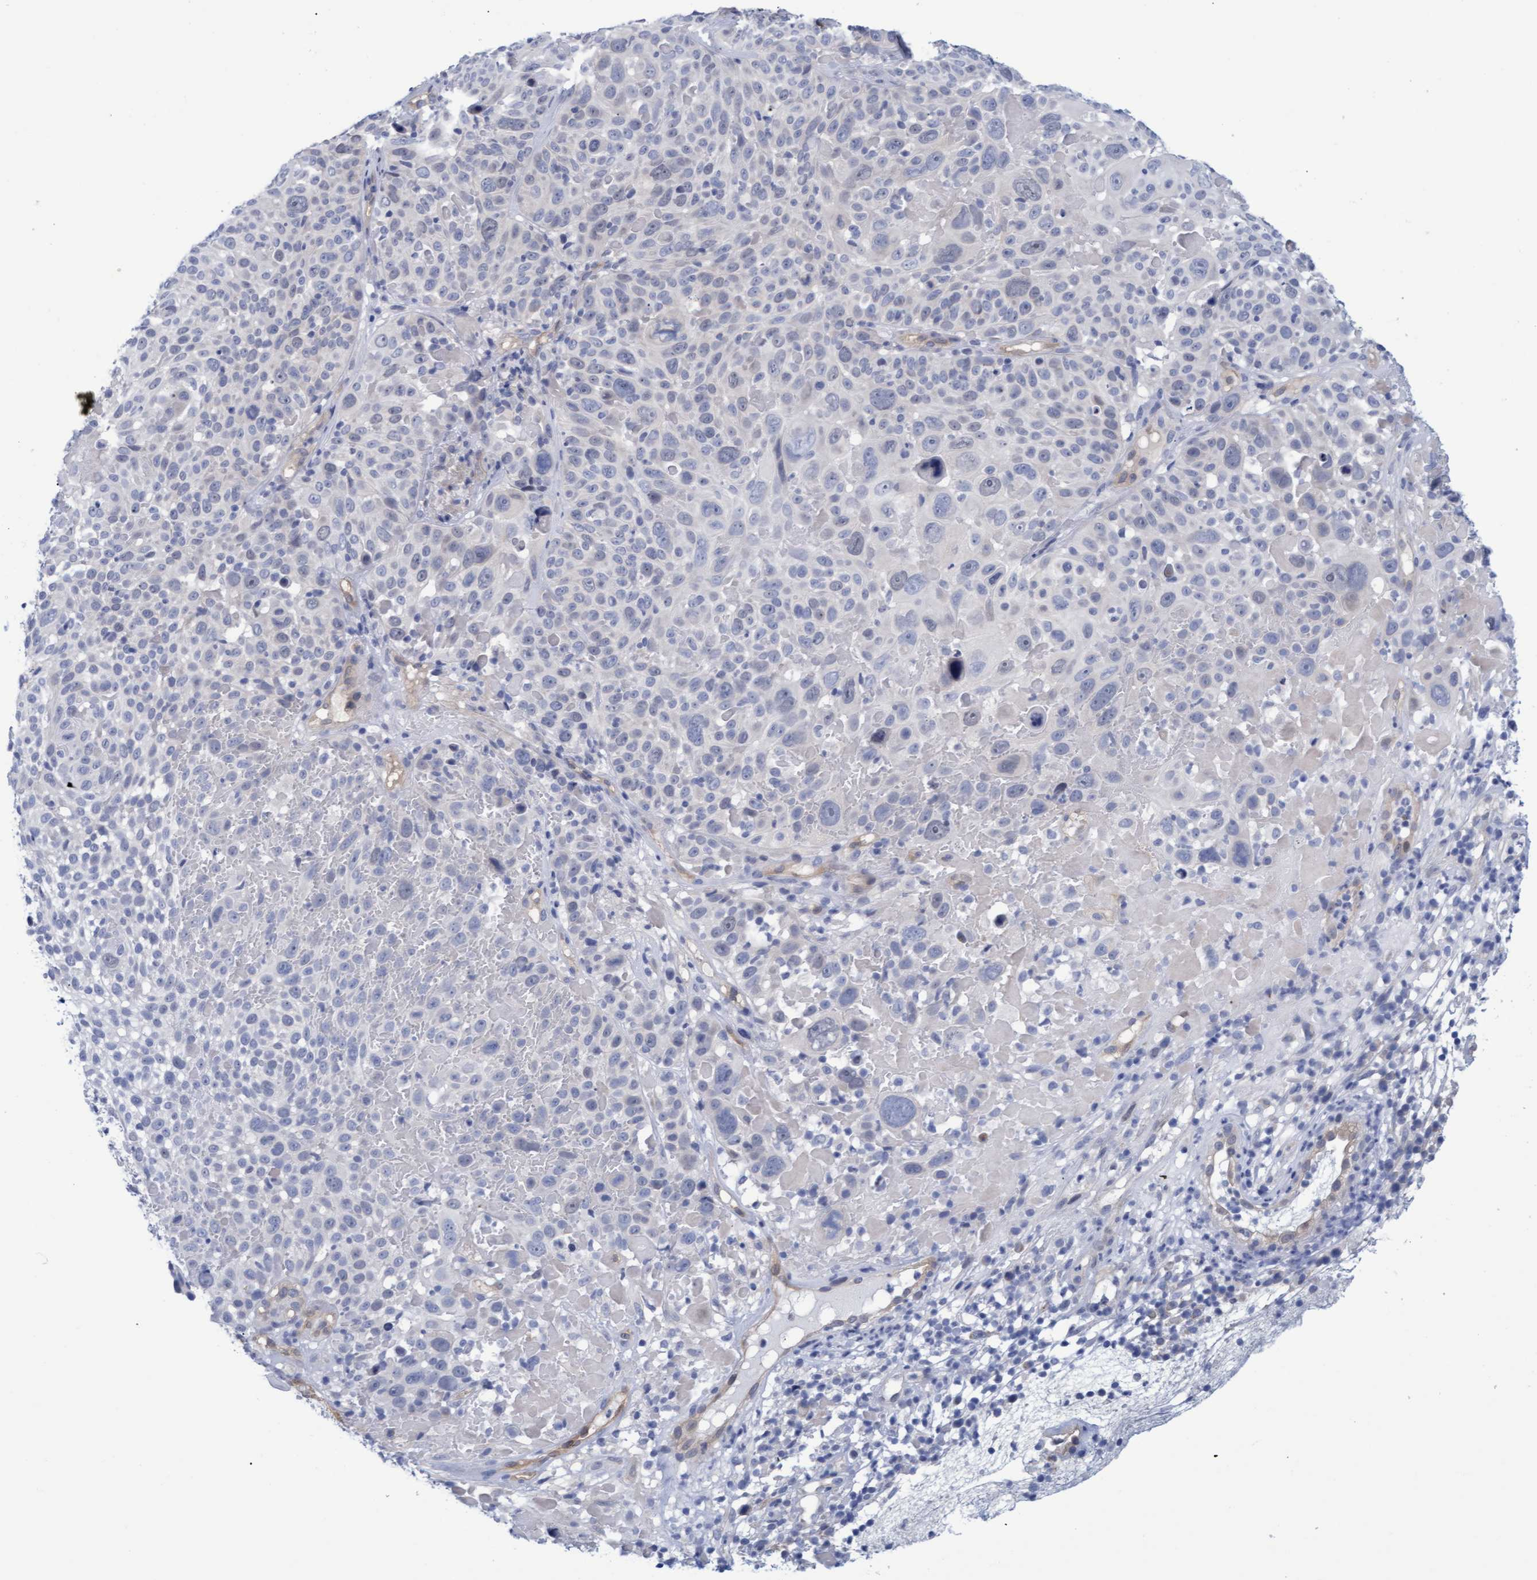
{"staining": {"intensity": "negative", "quantity": "none", "location": "none"}, "tissue": "cervical cancer", "cell_type": "Tumor cells", "image_type": "cancer", "snomed": [{"axis": "morphology", "description": "Squamous cell carcinoma, NOS"}, {"axis": "topography", "description": "Cervix"}], "caption": "This micrograph is of cervical cancer stained with immunohistochemistry (IHC) to label a protein in brown with the nuclei are counter-stained blue. There is no expression in tumor cells.", "gene": "STXBP1", "patient": {"sex": "female", "age": 74}}